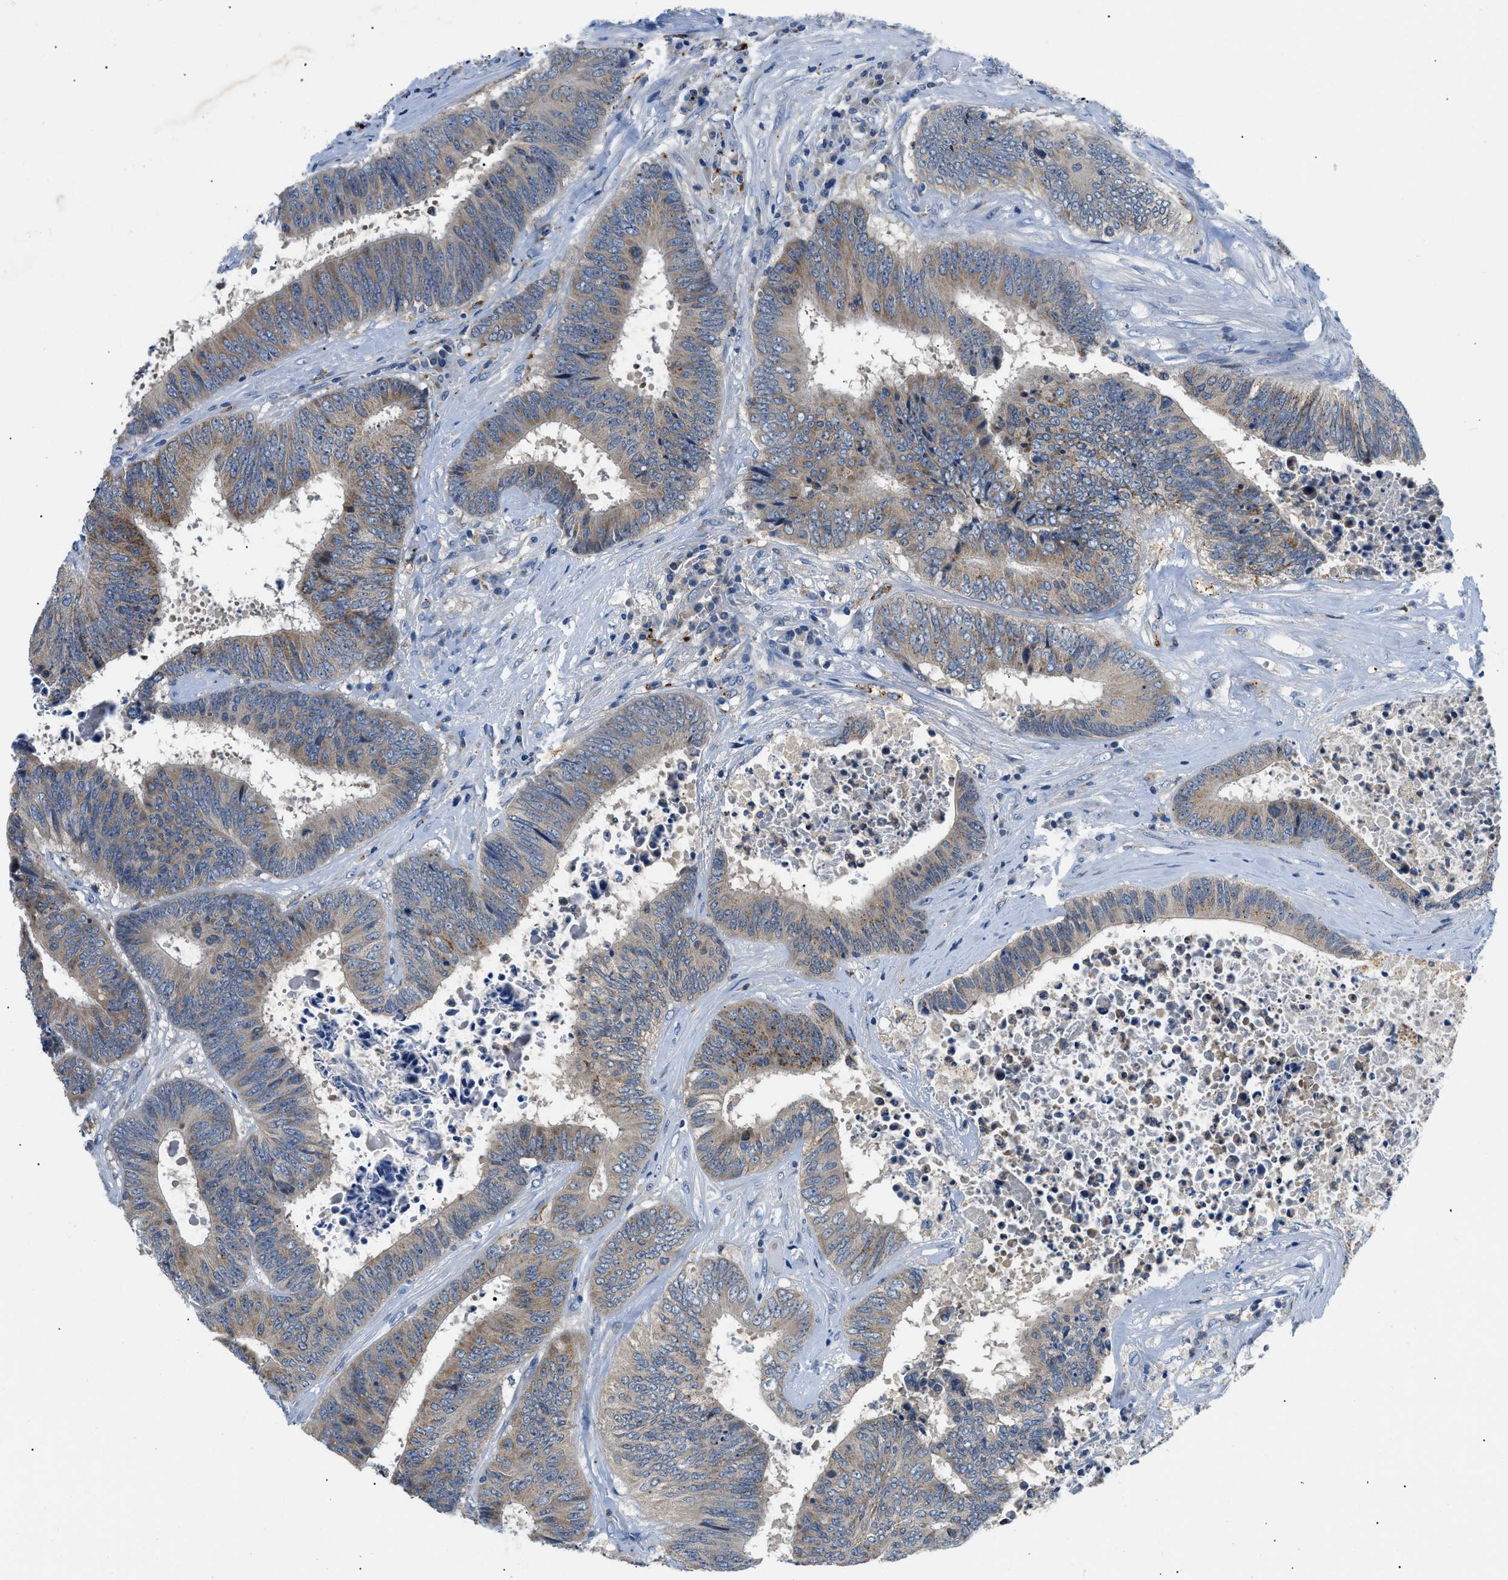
{"staining": {"intensity": "weak", "quantity": ">75%", "location": "cytoplasmic/membranous"}, "tissue": "colorectal cancer", "cell_type": "Tumor cells", "image_type": "cancer", "snomed": [{"axis": "morphology", "description": "Adenocarcinoma, NOS"}, {"axis": "topography", "description": "Rectum"}], "caption": "Weak cytoplasmic/membranous expression for a protein is seen in about >75% of tumor cells of adenocarcinoma (colorectal) using IHC.", "gene": "ADGRE3", "patient": {"sex": "male", "age": 72}}